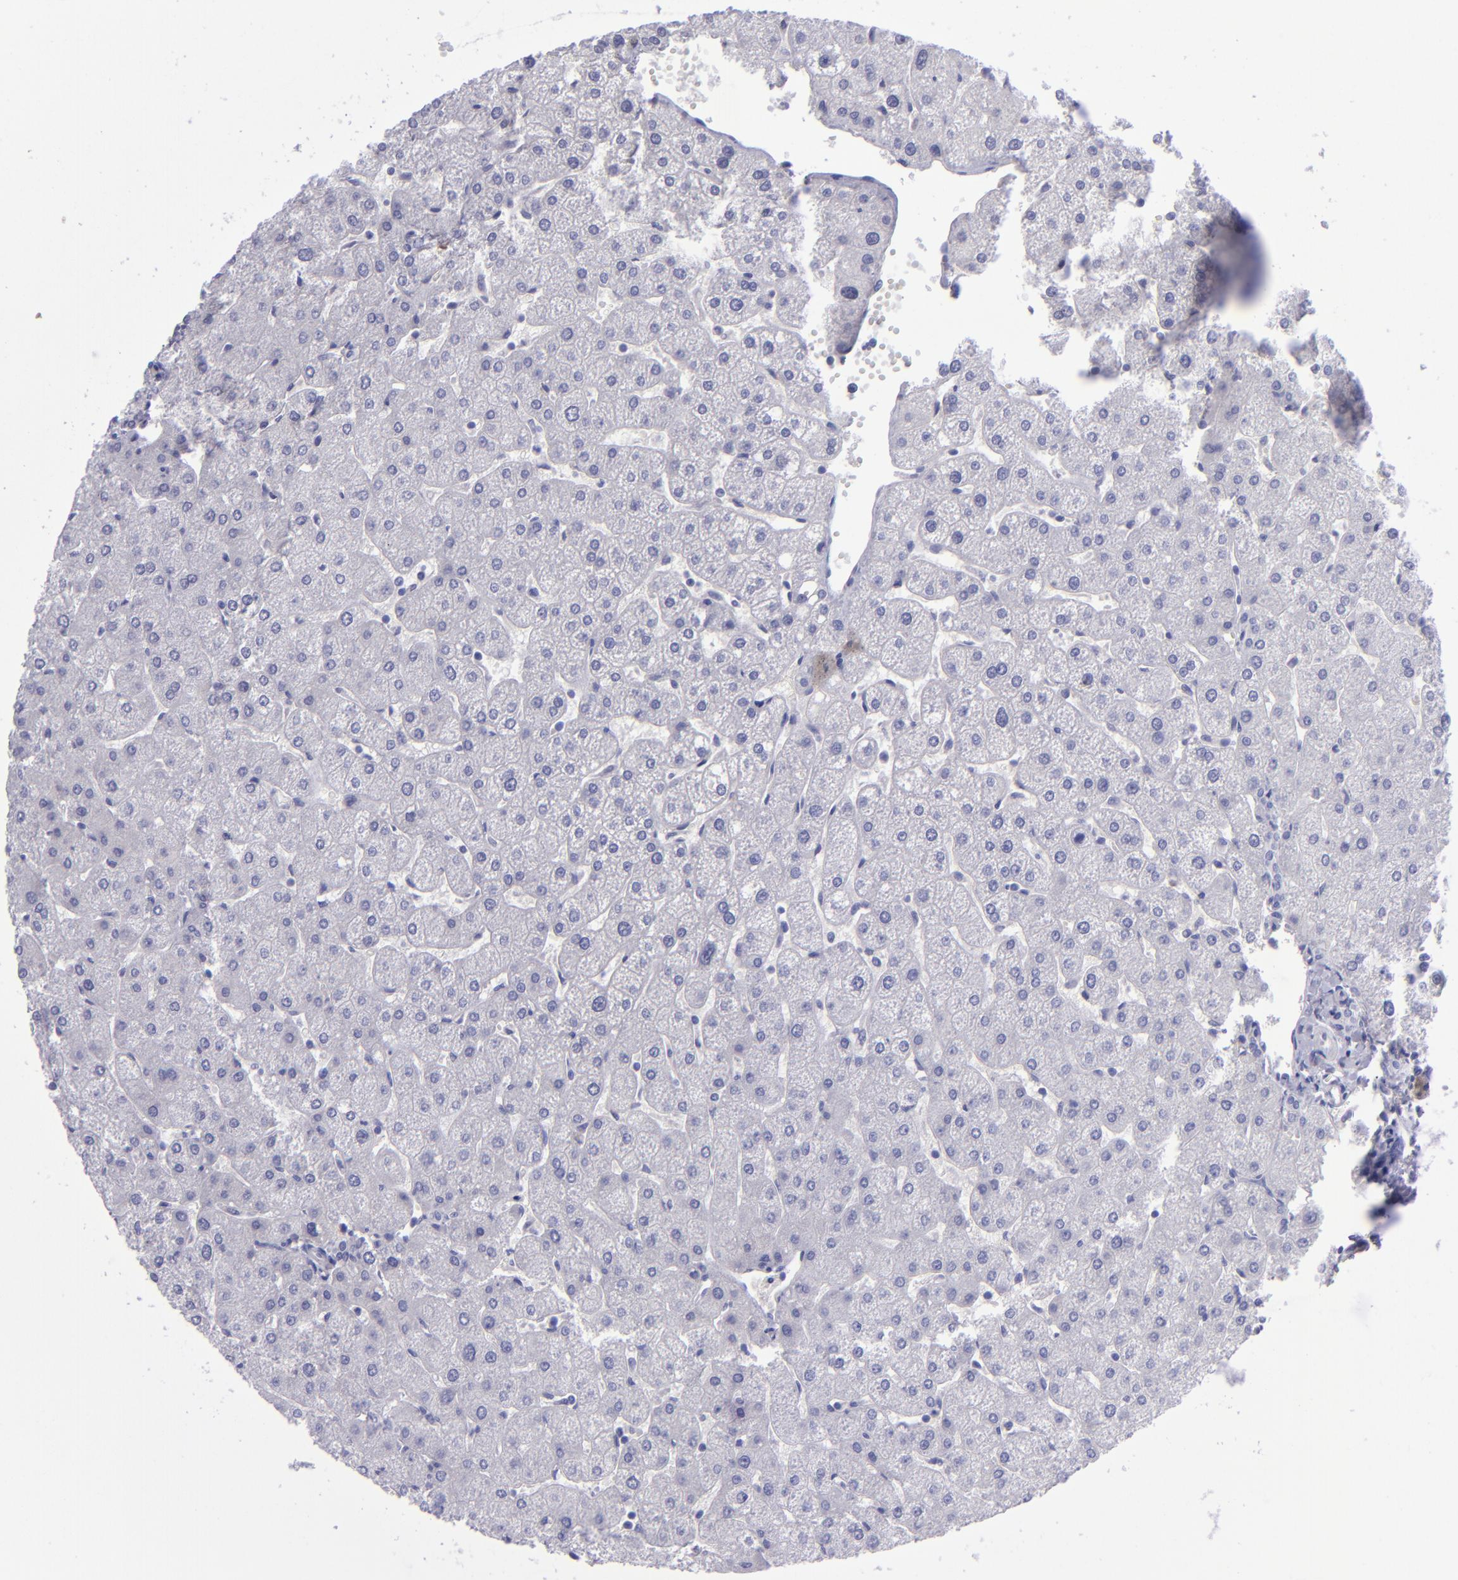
{"staining": {"intensity": "negative", "quantity": "none", "location": "none"}, "tissue": "liver", "cell_type": "Cholangiocytes", "image_type": "normal", "snomed": [{"axis": "morphology", "description": "Normal tissue, NOS"}, {"axis": "topography", "description": "Liver"}], "caption": "An immunohistochemistry (IHC) image of normal liver is shown. There is no staining in cholangiocytes of liver.", "gene": "POU2F2", "patient": {"sex": "male", "age": 67}}